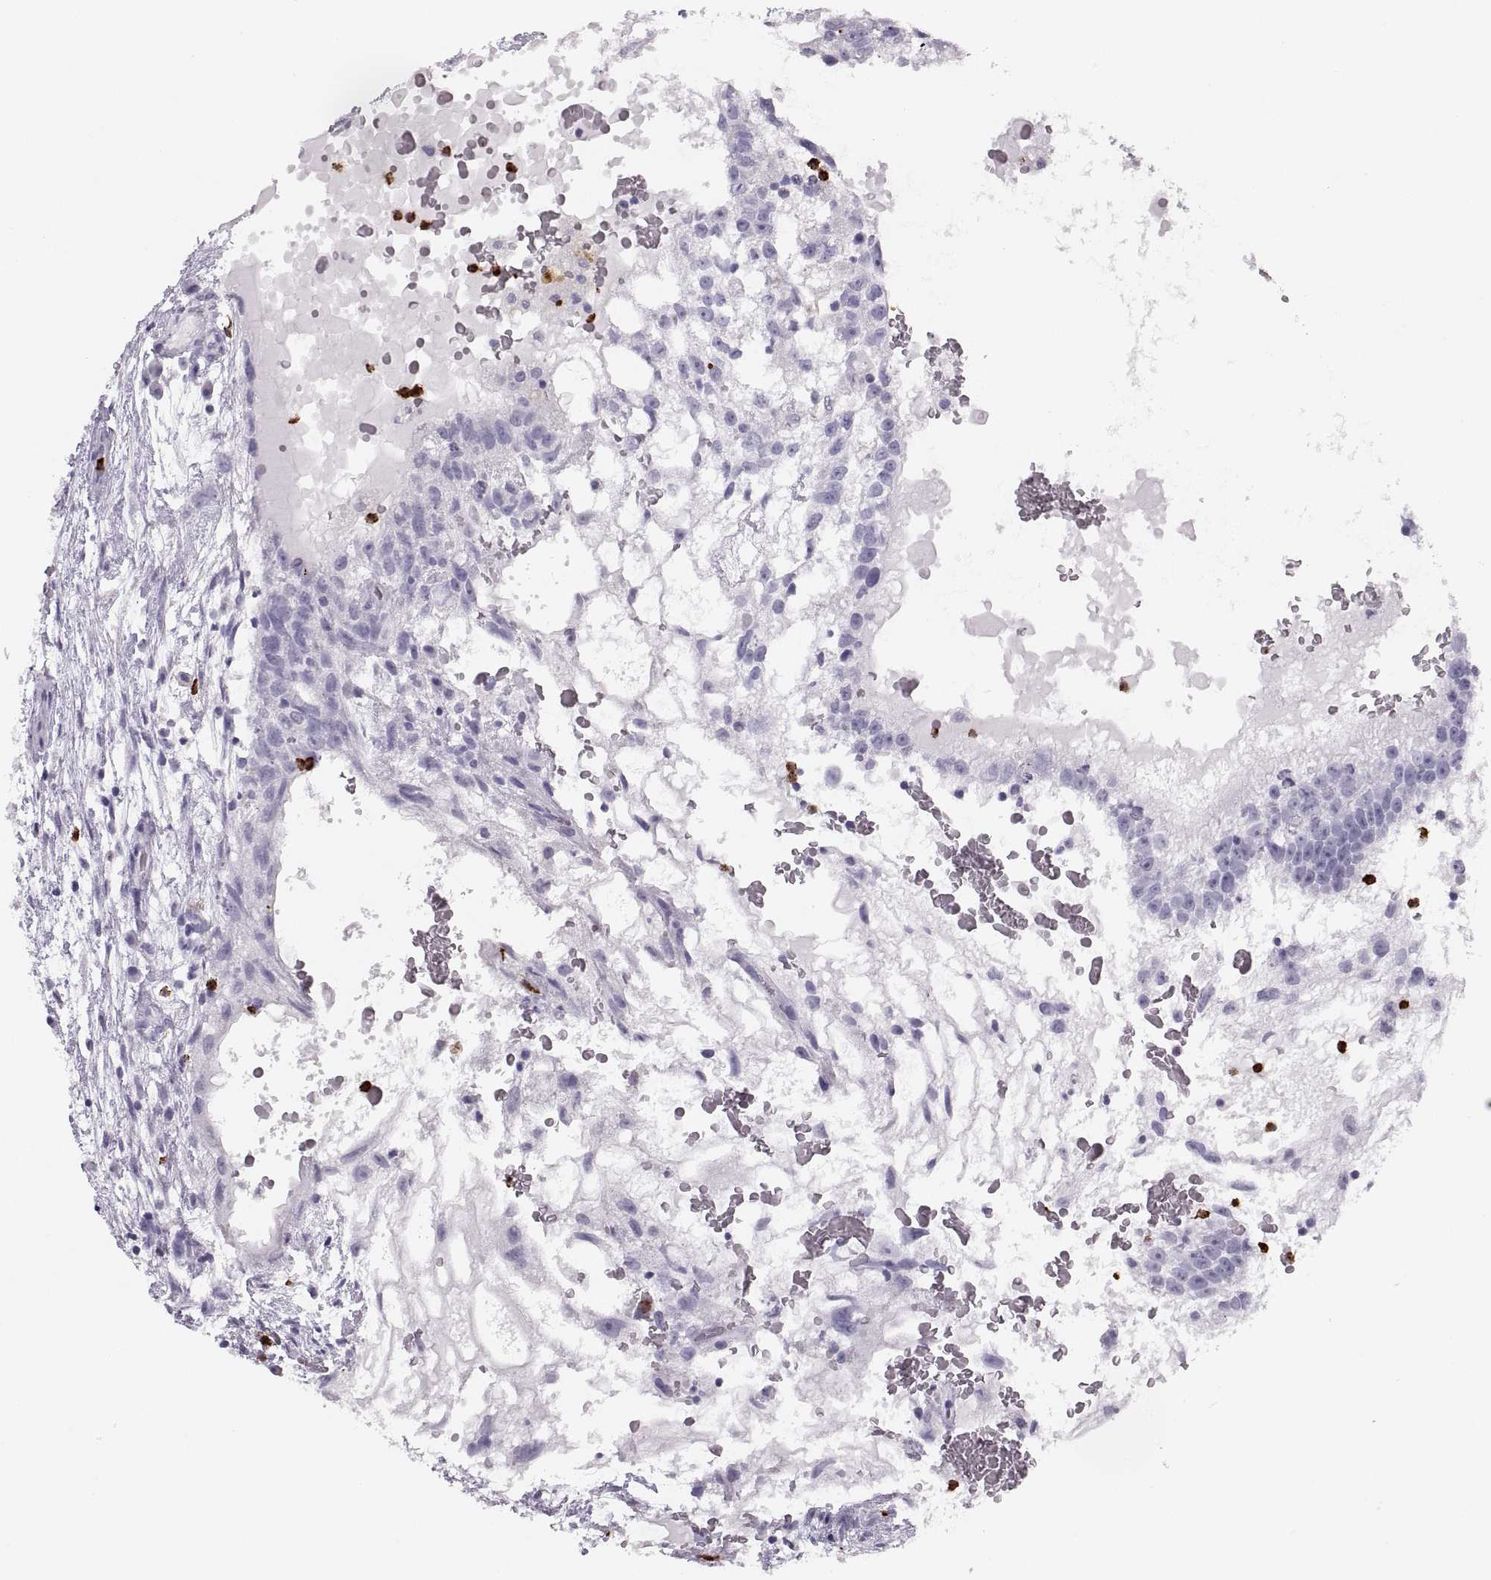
{"staining": {"intensity": "negative", "quantity": "none", "location": "none"}, "tissue": "testis cancer", "cell_type": "Tumor cells", "image_type": "cancer", "snomed": [{"axis": "morphology", "description": "Normal tissue, NOS"}, {"axis": "morphology", "description": "Carcinoma, Embryonal, NOS"}, {"axis": "topography", "description": "Testis"}], "caption": "Image shows no protein expression in tumor cells of testis cancer tissue.", "gene": "MILR1", "patient": {"sex": "male", "age": 32}}